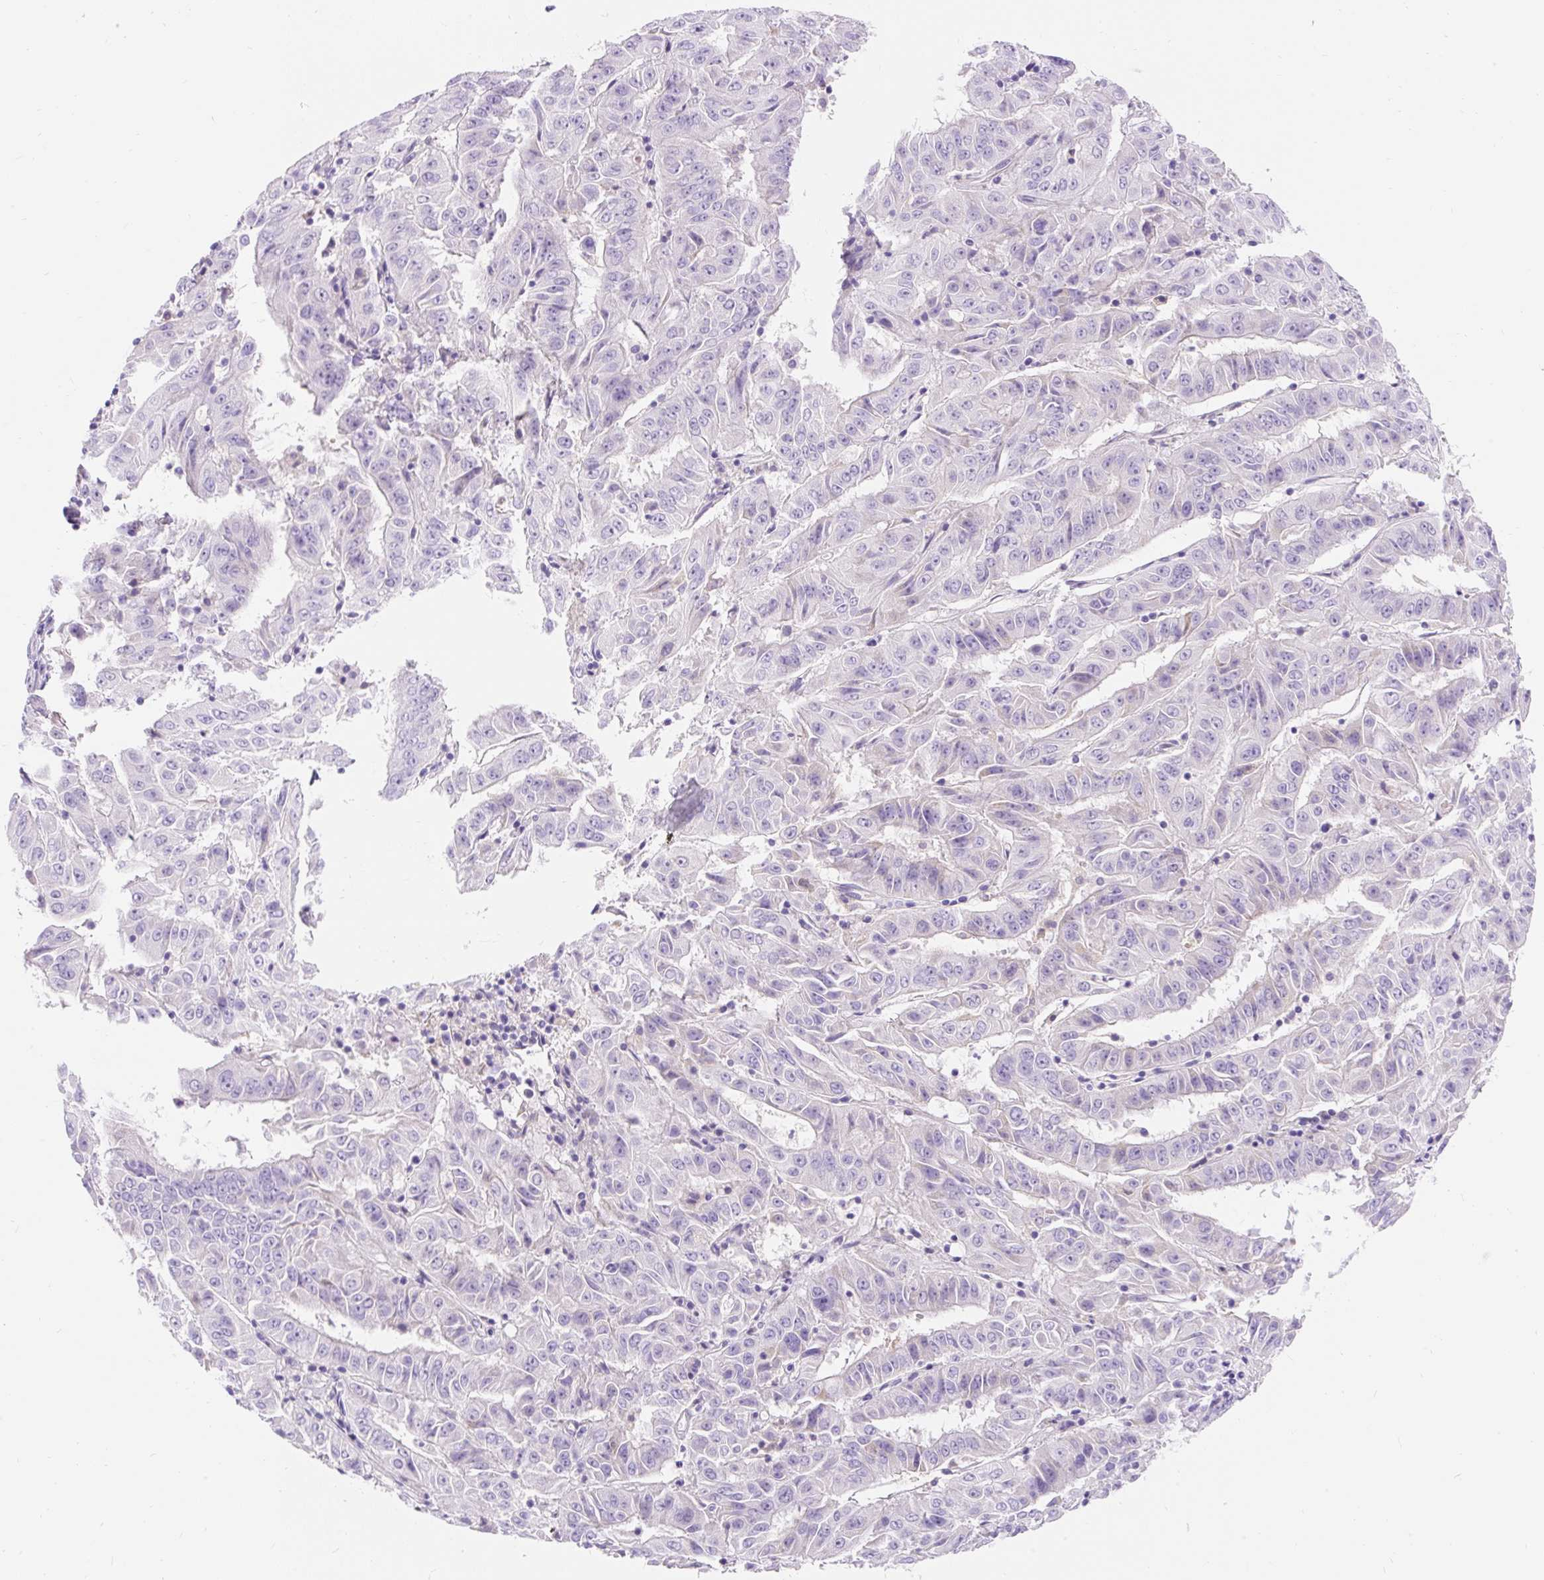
{"staining": {"intensity": "negative", "quantity": "none", "location": "none"}, "tissue": "pancreatic cancer", "cell_type": "Tumor cells", "image_type": "cancer", "snomed": [{"axis": "morphology", "description": "Adenocarcinoma, NOS"}, {"axis": "topography", "description": "Pancreas"}], "caption": "Micrograph shows no protein positivity in tumor cells of adenocarcinoma (pancreatic) tissue.", "gene": "TMEM150C", "patient": {"sex": "male", "age": 63}}